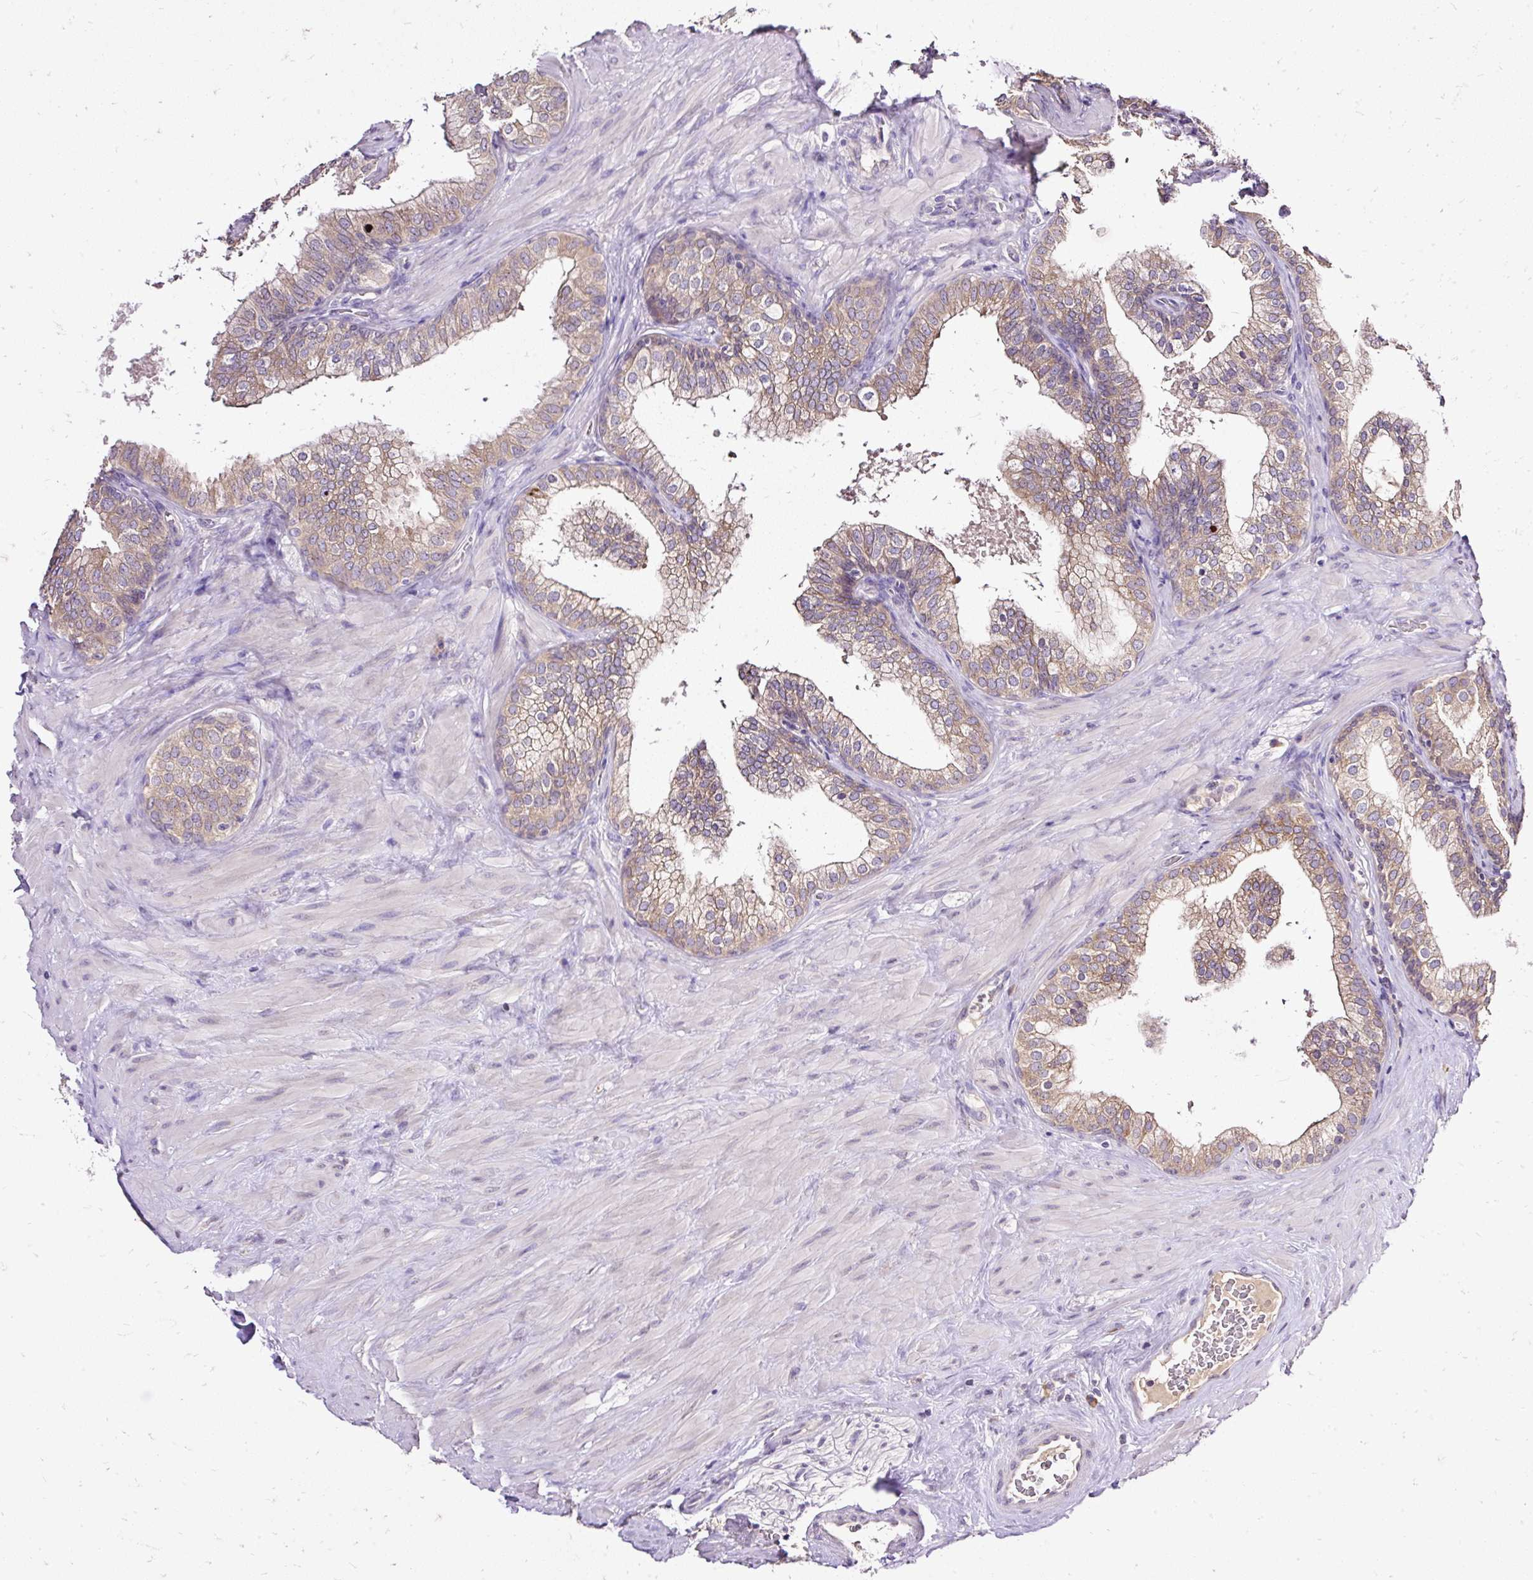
{"staining": {"intensity": "weak", "quantity": ">75%", "location": "cytoplasmic/membranous"}, "tissue": "prostate", "cell_type": "Glandular cells", "image_type": "normal", "snomed": [{"axis": "morphology", "description": "Normal tissue, NOS"}, {"axis": "topography", "description": "Prostate"}], "caption": "This photomicrograph displays immunohistochemistry staining of normal prostate, with low weak cytoplasmic/membranous expression in about >75% of glandular cells.", "gene": "SEC63", "patient": {"sex": "male", "age": 60}}